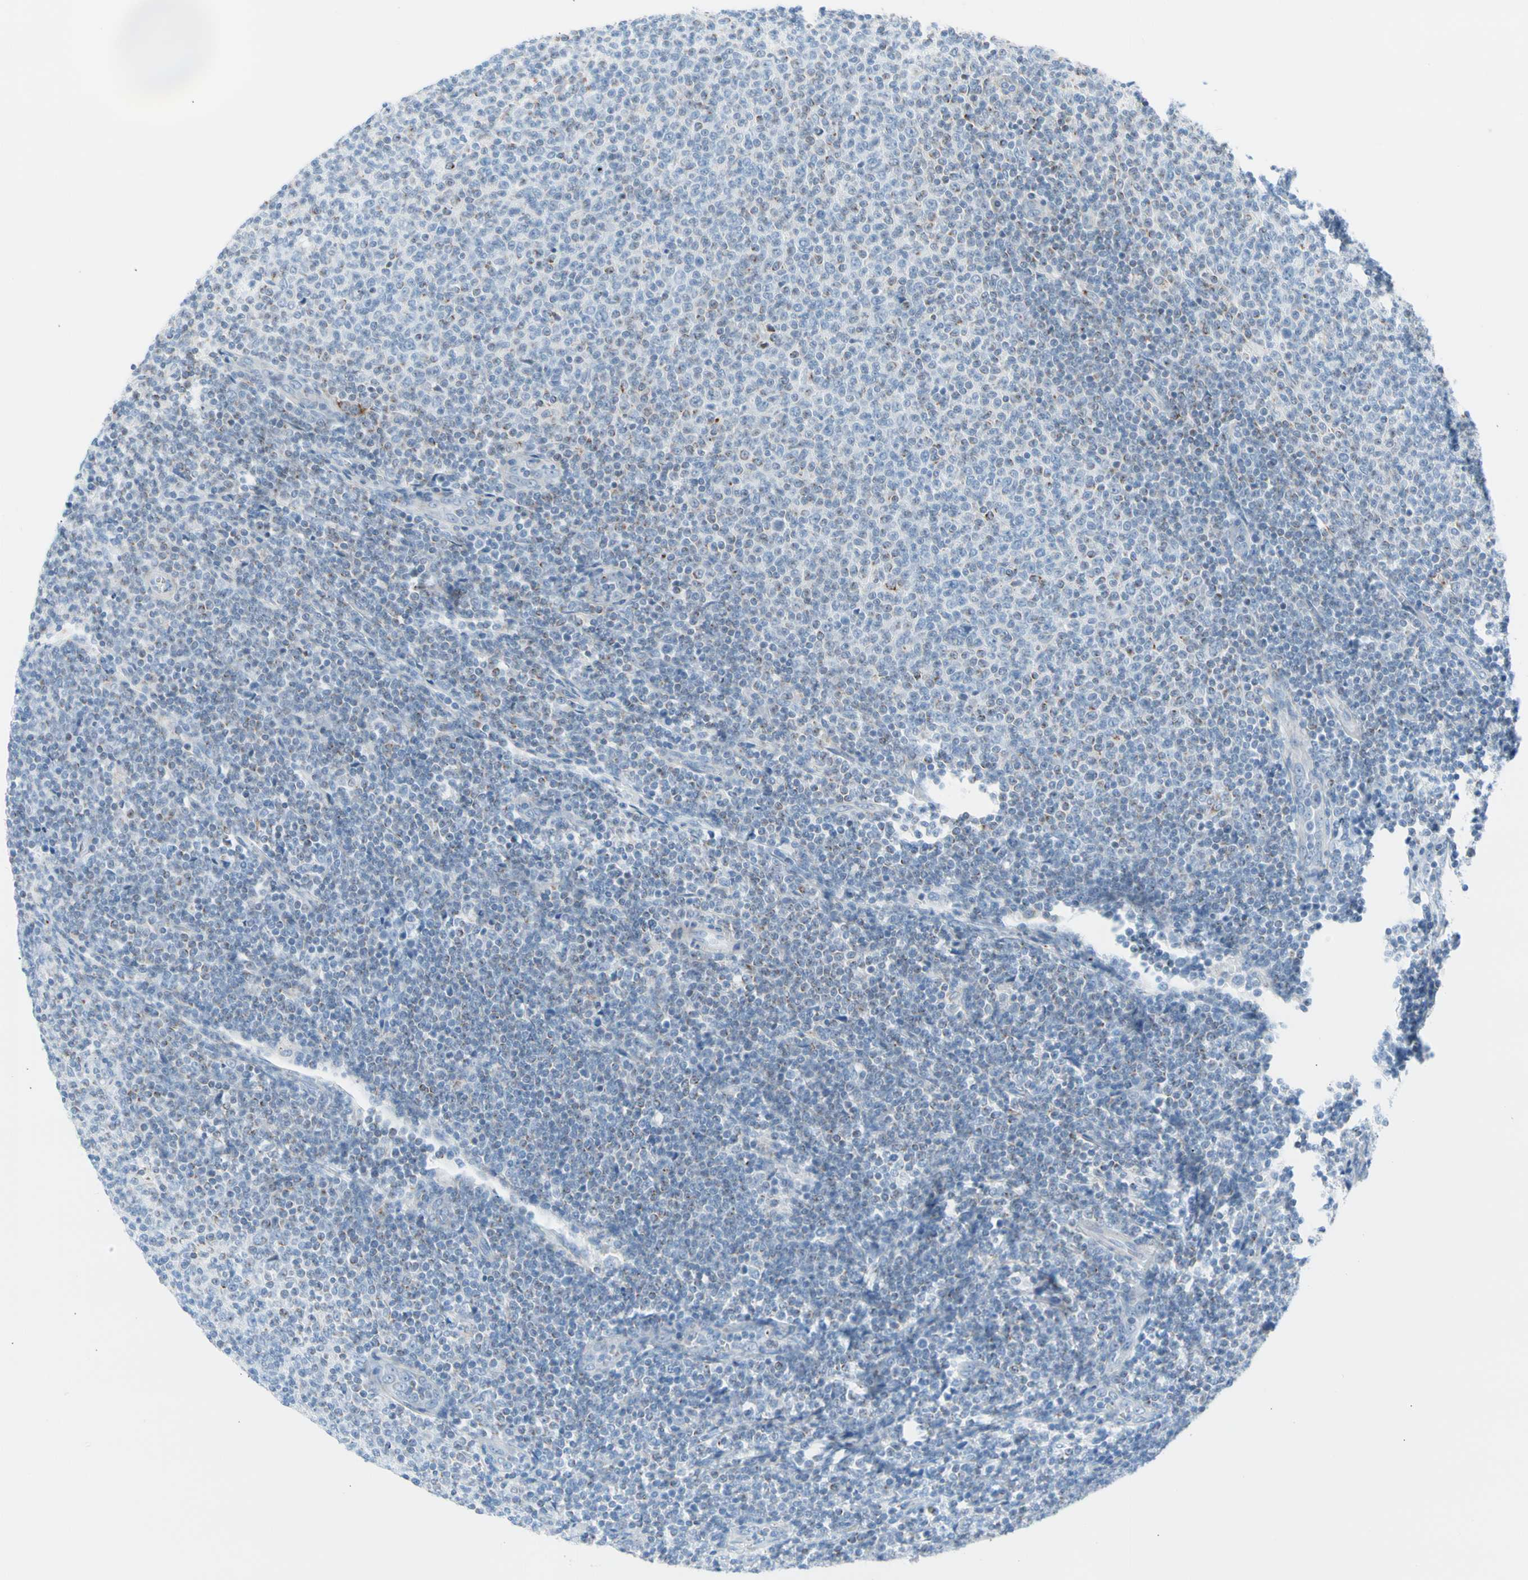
{"staining": {"intensity": "negative", "quantity": "none", "location": "none"}, "tissue": "lymphoma", "cell_type": "Tumor cells", "image_type": "cancer", "snomed": [{"axis": "morphology", "description": "Malignant lymphoma, non-Hodgkin's type, Low grade"}, {"axis": "topography", "description": "Lymph node"}], "caption": "IHC of low-grade malignant lymphoma, non-Hodgkin's type demonstrates no positivity in tumor cells.", "gene": "HK1", "patient": {"sex": "male", "age": 66}}